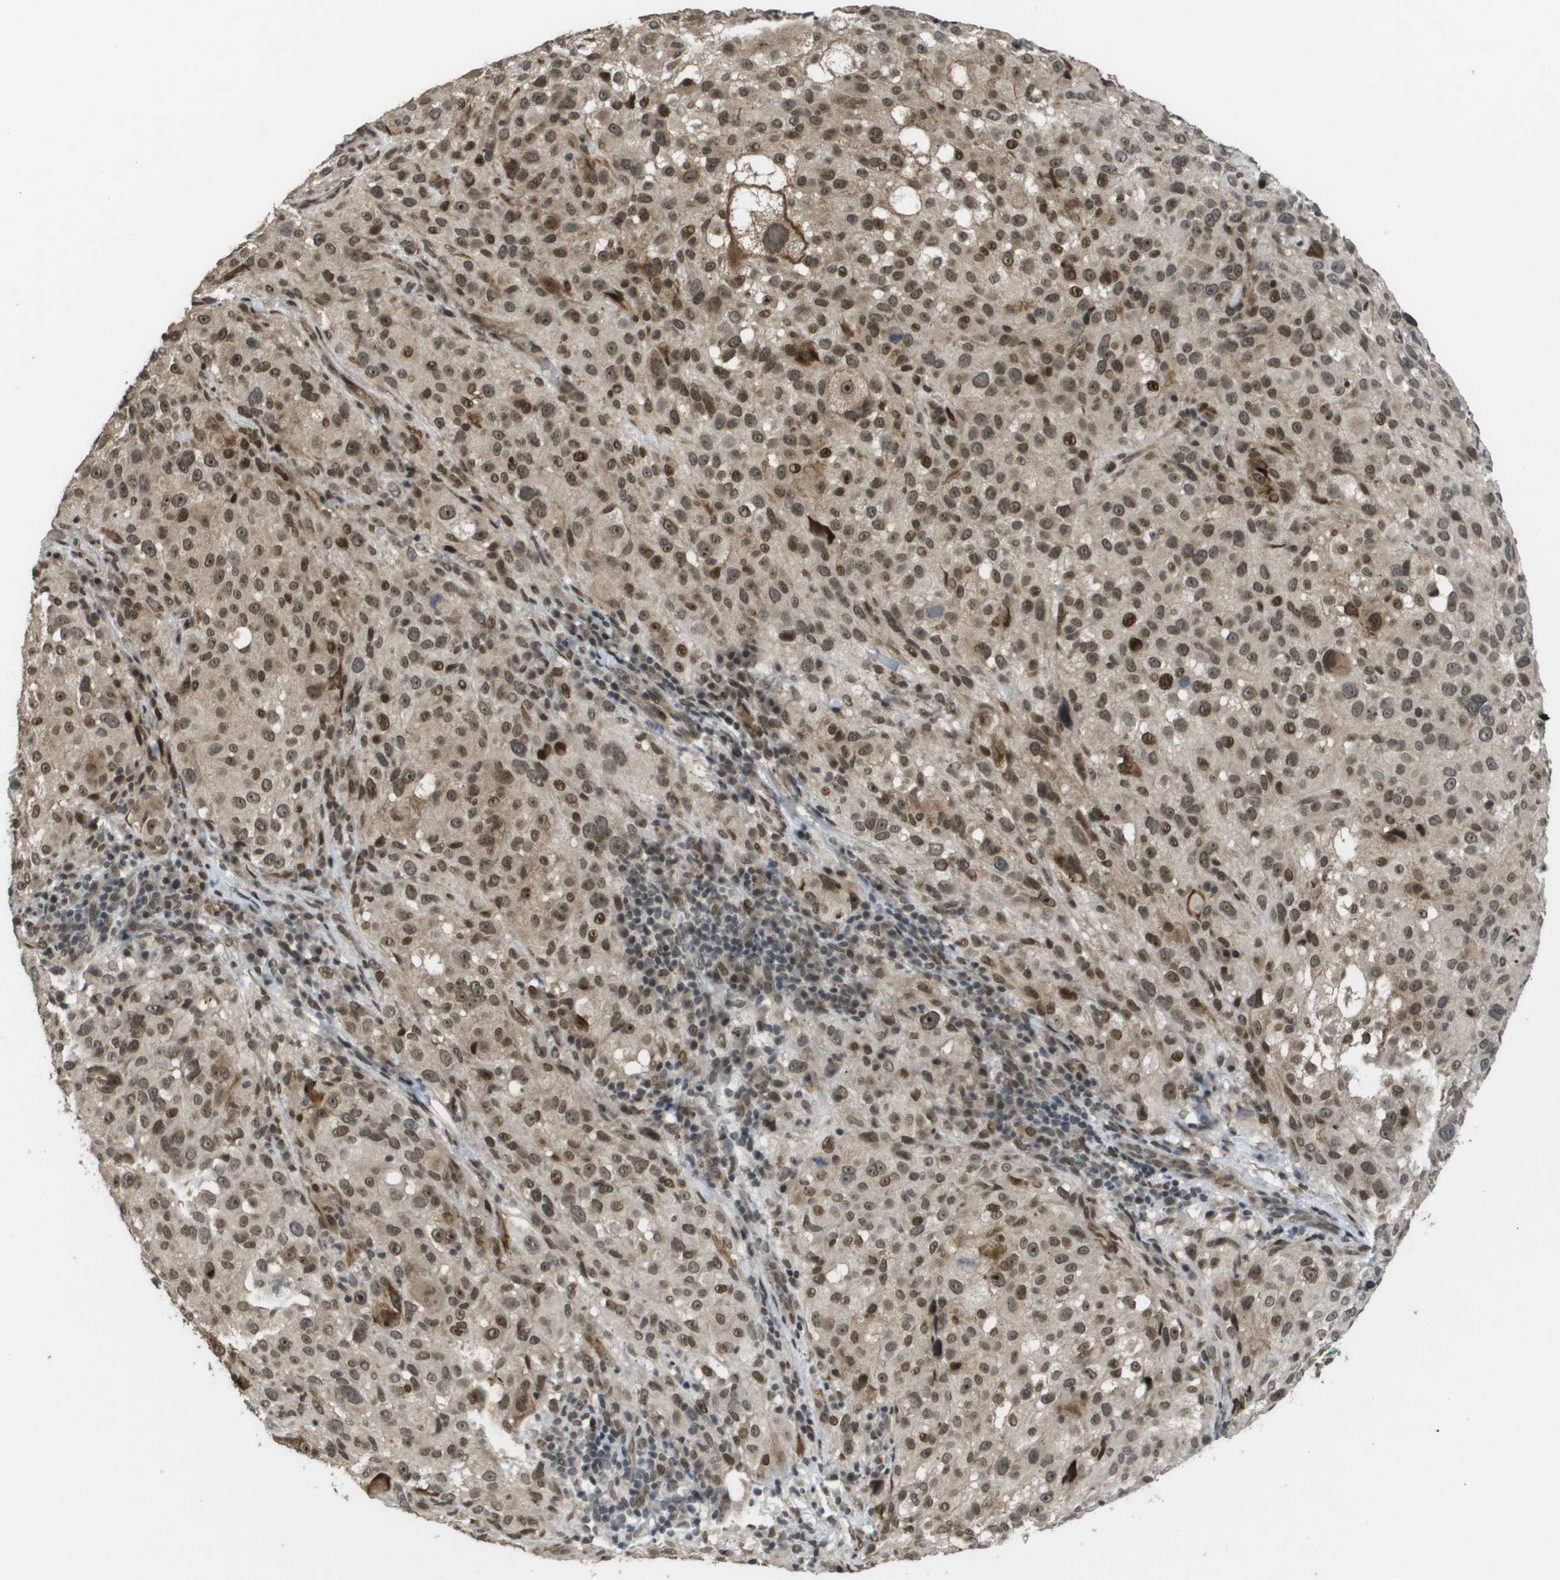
{"staining": {"intensity": "moderate", "quantity": ">75%", "location": "nuclear"}, "tissue": "melanoma", "cell_type": "Tumor cells", "image_type": "cancer", "snomed": [{"axis": "morphology", "description": "Necrosis, NOS"}, {"axis": "morphology", "description": "Malignant melanoma, NOS"}, {"axis": "topography", "description": "Skin"}], "caption": "Brown immunohistochemical staining in human melanoma shows moderate nuclear positivity in approximately >75% of tumor cells.", "gene": "KAT5", "patient": {"sex": "female", "age": 87}}